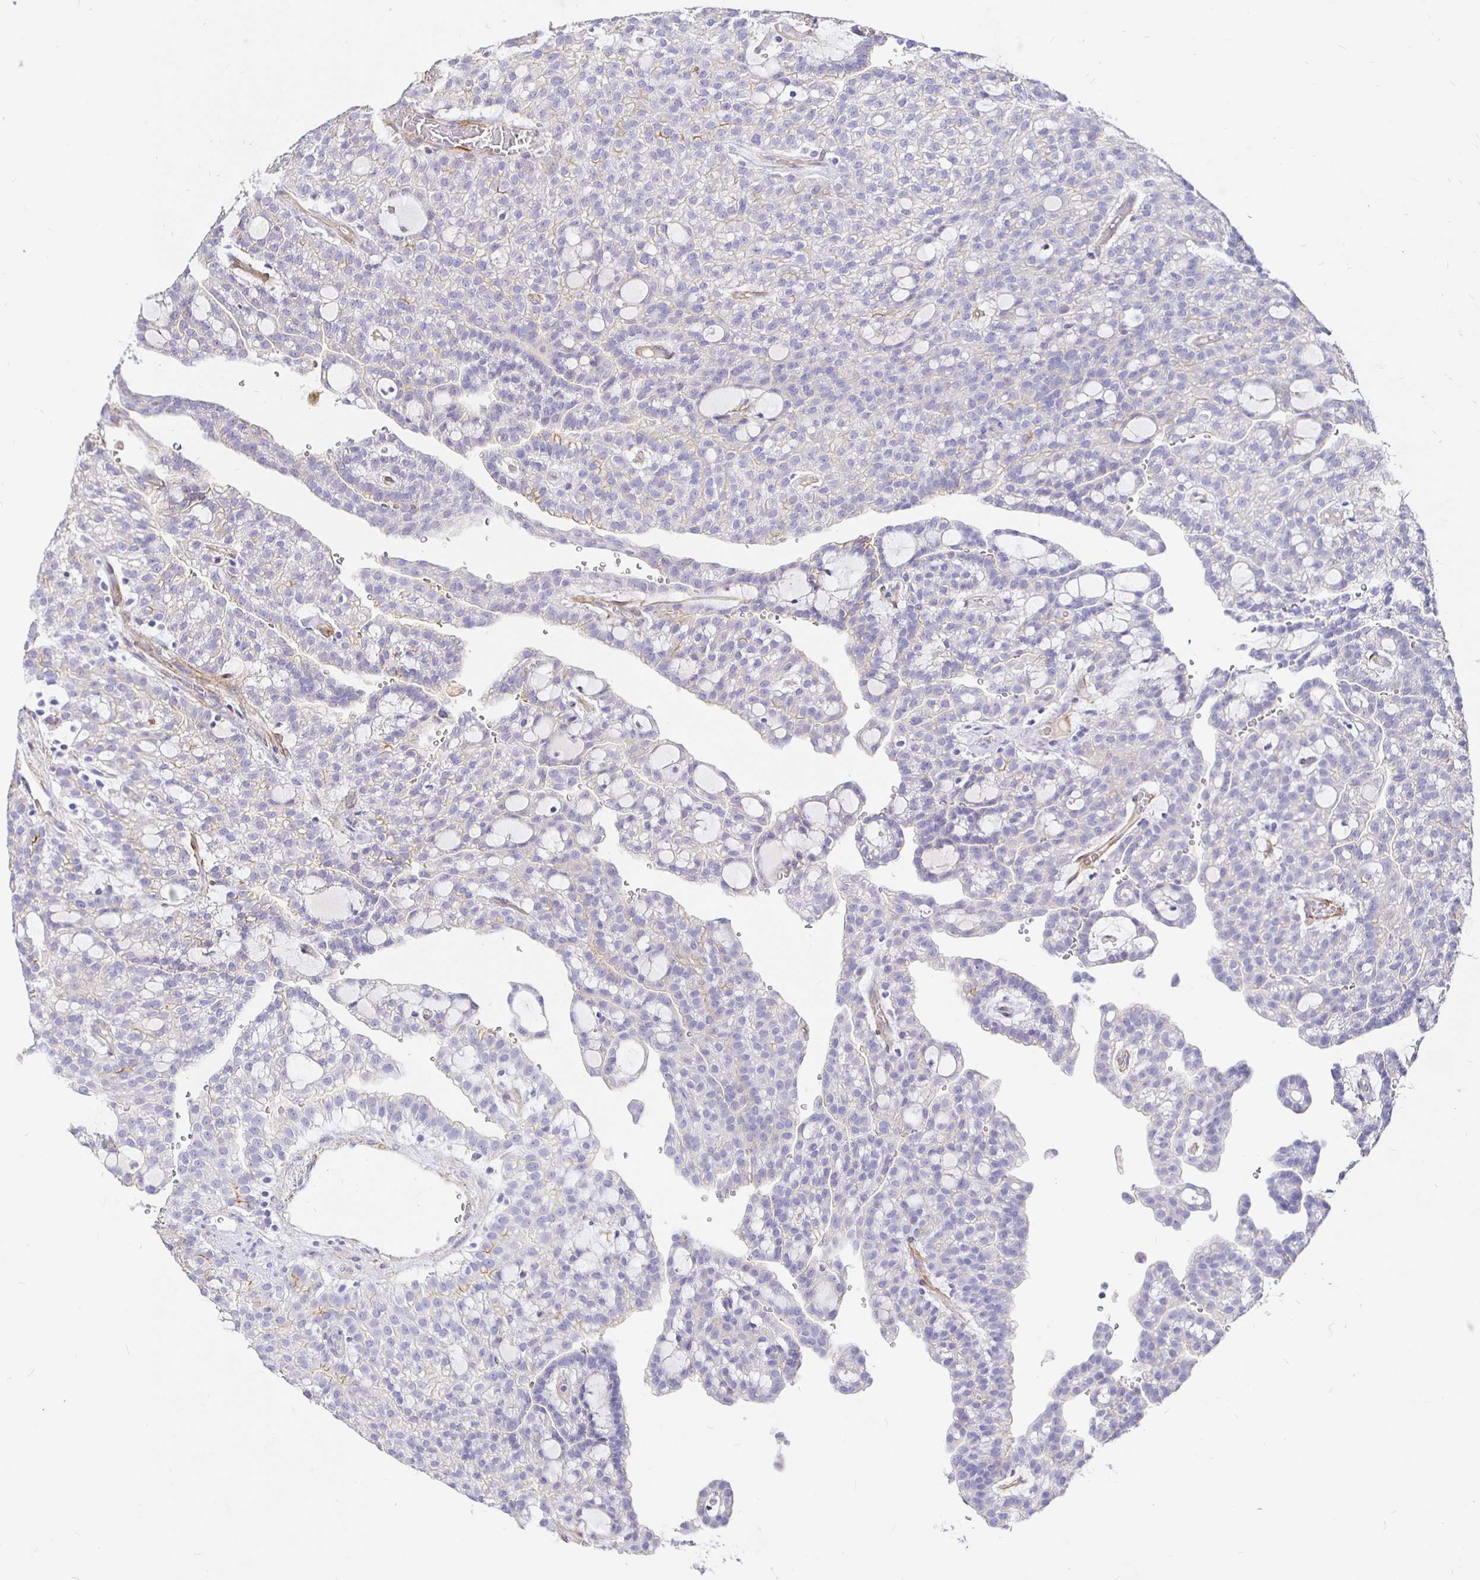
{"staining": {"intensity": "negative", "quantity": "none", "location": "none"}, "tissue": "renal cancer", "cell_type": "Tumor cells", "image_type": "cancer", "snomed": [{"axis": "morphology", "description": "Adenocarcinoma, NOS"}, {"axis": "topography", "description": "Kidney"}], "caption": "DAB immunohistochemical staining of renal cancer (adenocarcinoma) exhibits no significant staining in tumor cells.", "gene": "PALM2AKAP2", "patient": {"sex": "male", "age": 63}}